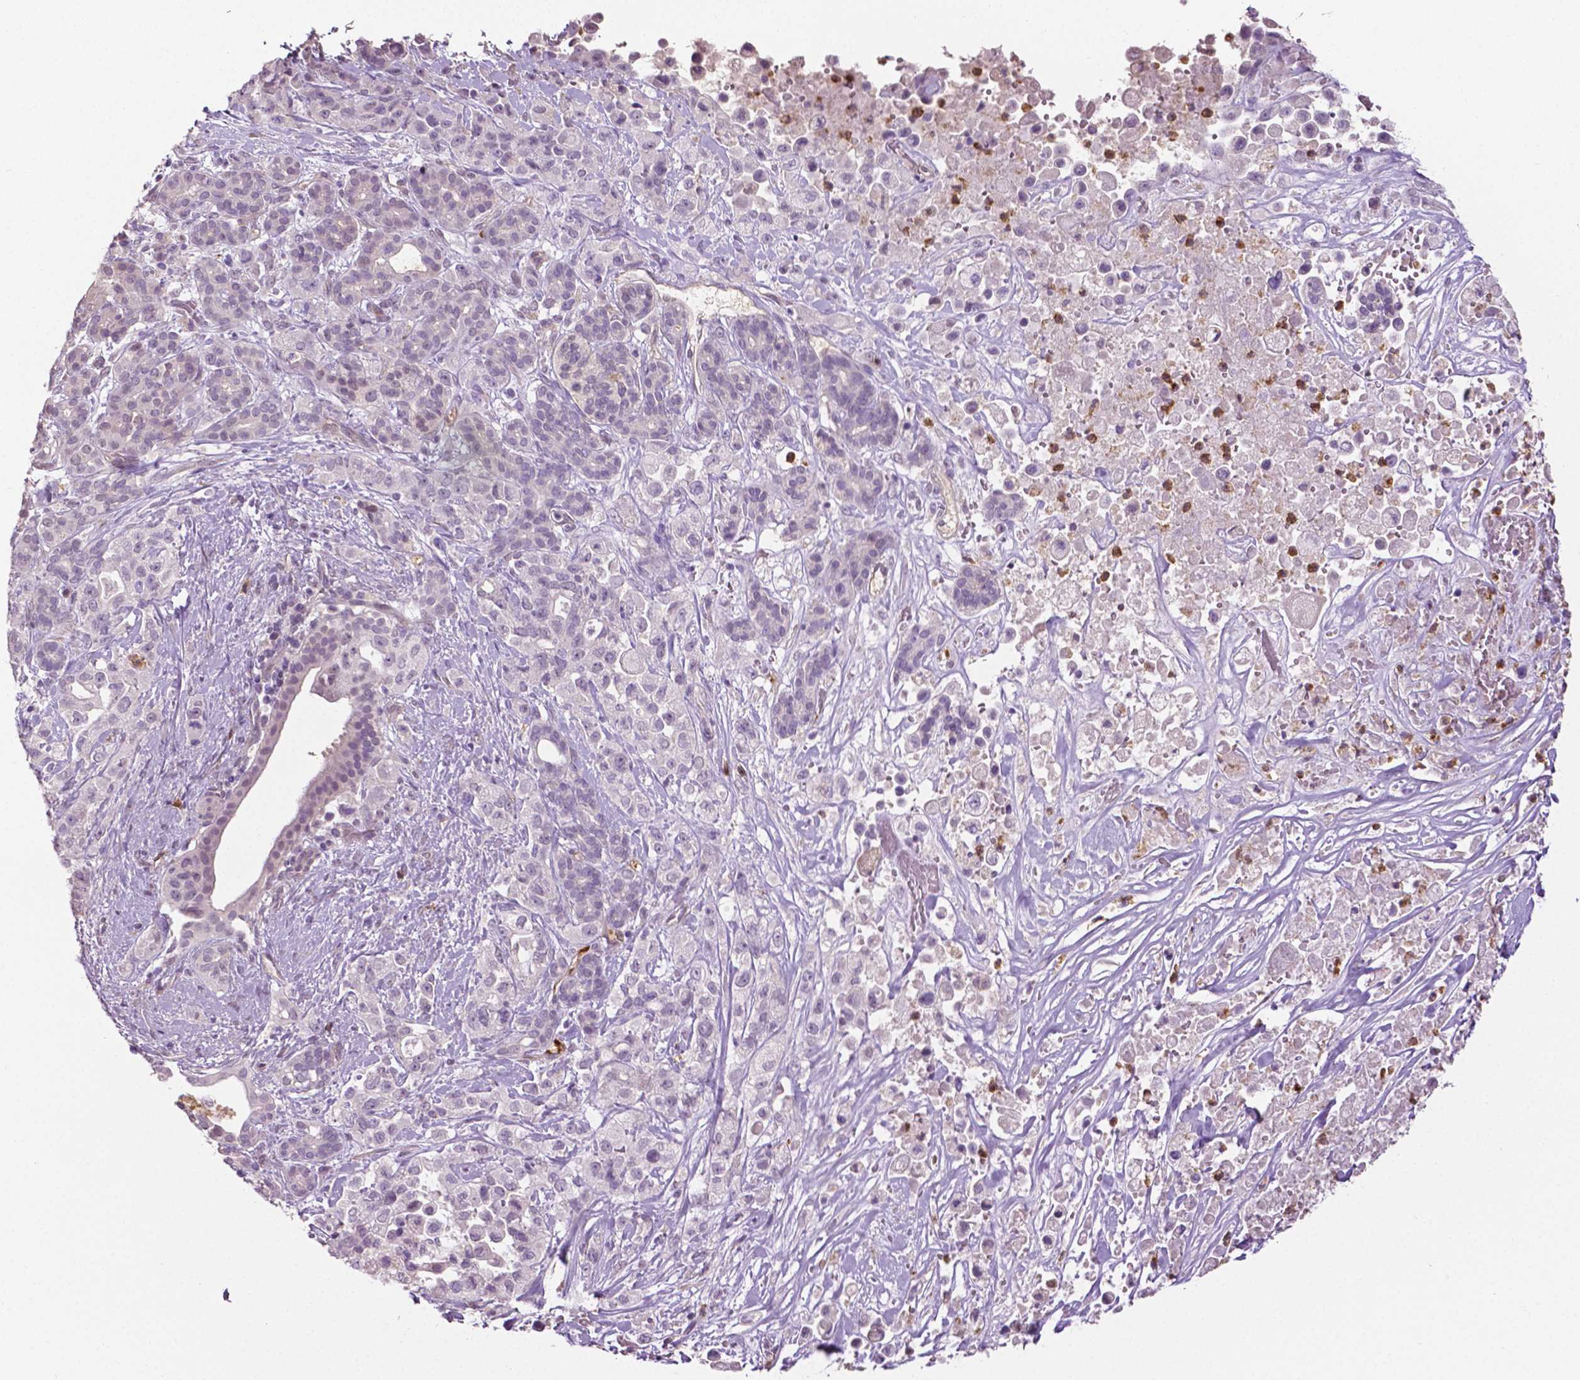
{"staining": {"intensity": "negative", "quantity": "none", "location": "none"}, "tissue": "pancreatic cancer", "cell_type": "Tumor cells", "image_type": "cancer", "snomed": [{"axis": "morphology", "description": "Adenocarcinoma, NOS"}, {"axis": "topography", "description": "Pancreas"}], "caption": "Tumor cells show no significant positivity in pancreatic adenocarcinoma.", "gene": "PTPN5", "patient": {"sex": "male", "age": 44}}